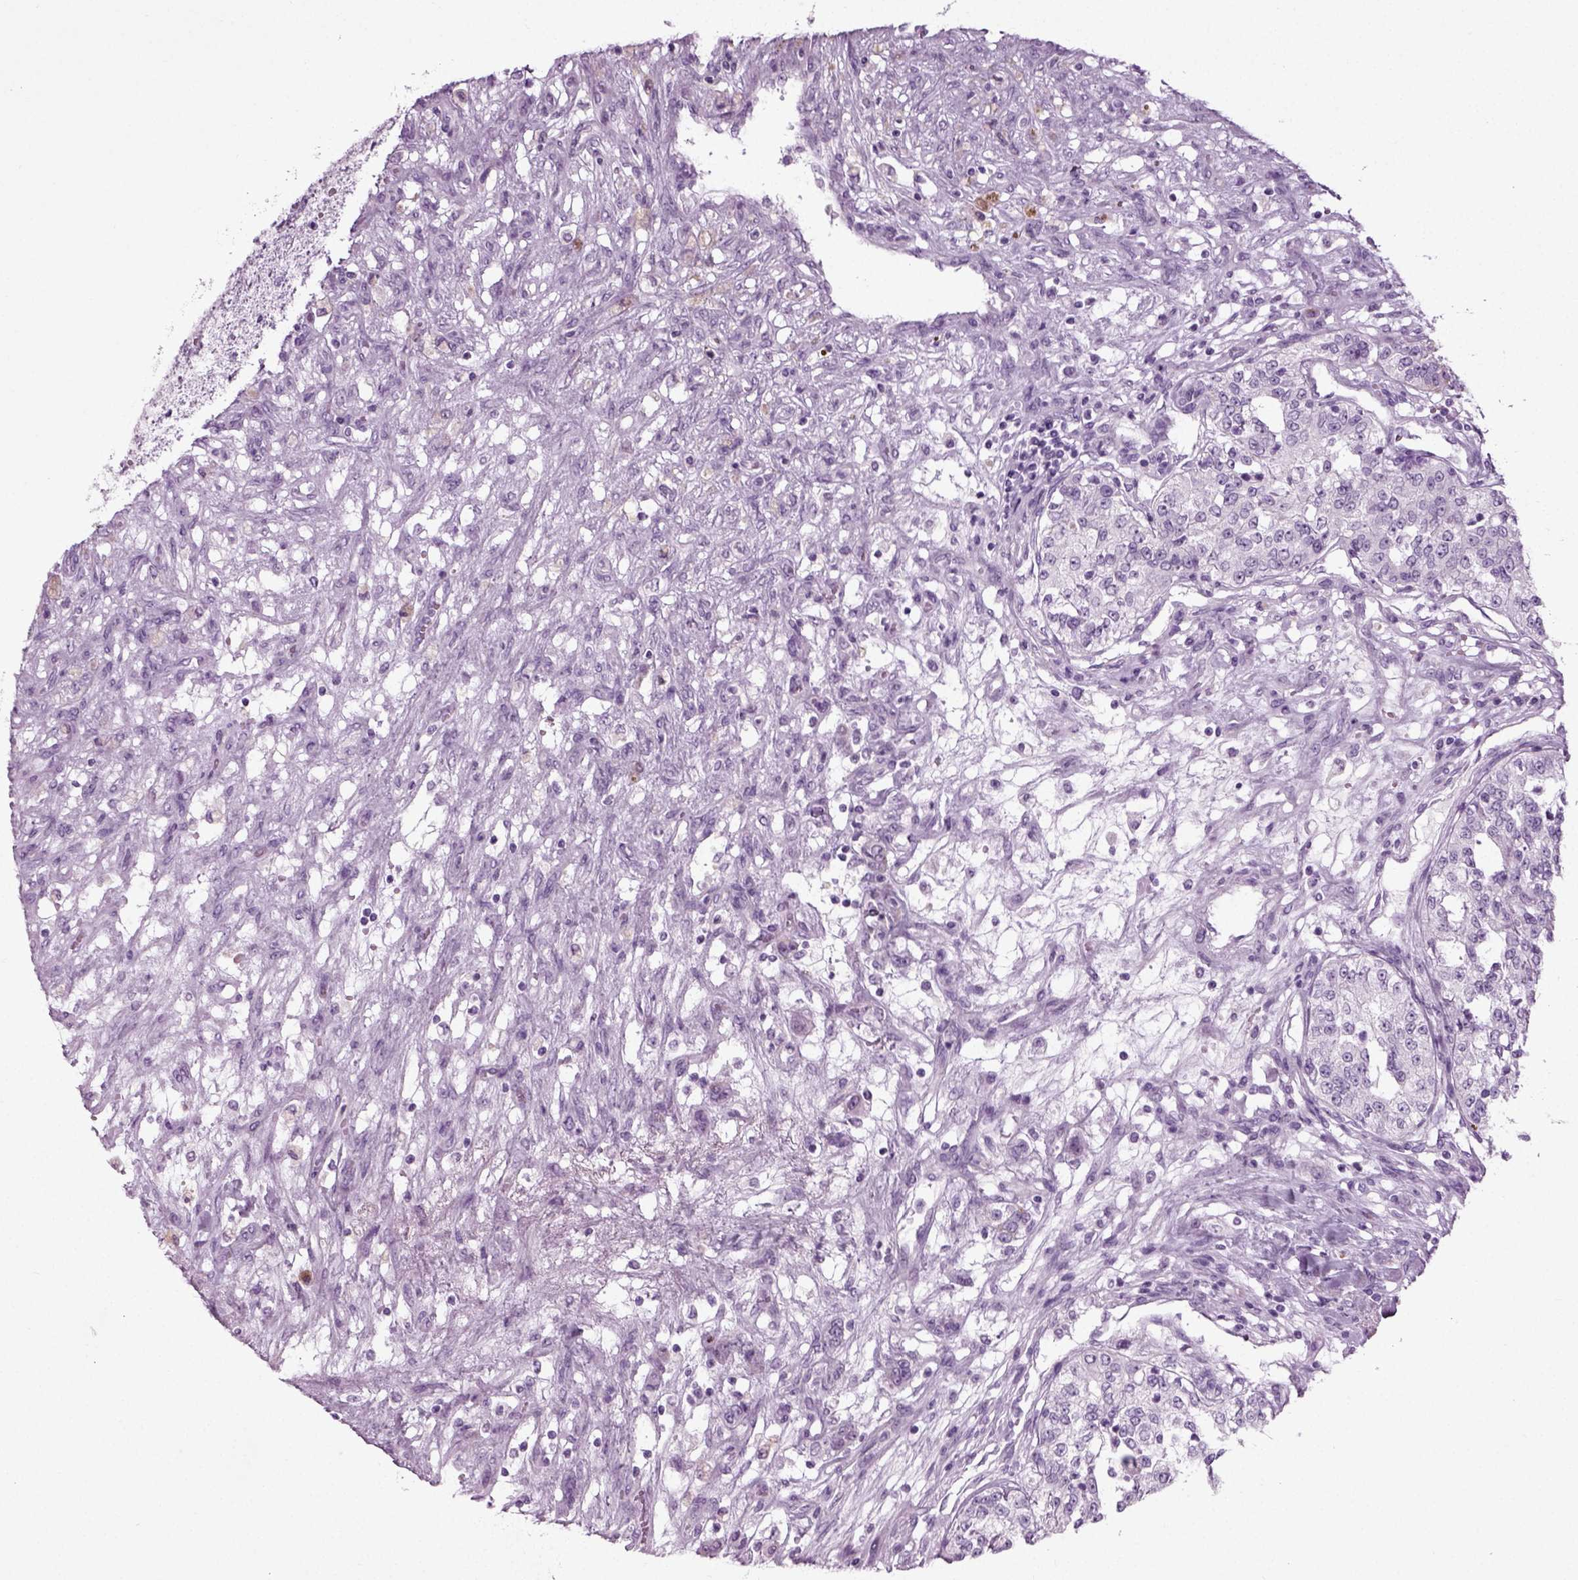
{"staining": {"intensity": "negative", "quantity": "none", "location": "none"}, "tissue": "renal cancer", "cell_type": "Tumor cells", "image_type": "cancer", "snomed": [{"axis": "morphology", "description": "Adenocarcinoma, NOS"}, {"axis": "topography", "description": "Kidney"}], "caption": "This photomicrograph is of adenocarcinoma (renal) stained with immunohistochemistry to label a protein in brown with the nuclei are counter-stained blue. There is no positivity in tumor cells.", "gene": "PRLH", "patient": {"sex": "female", "age": 63}}